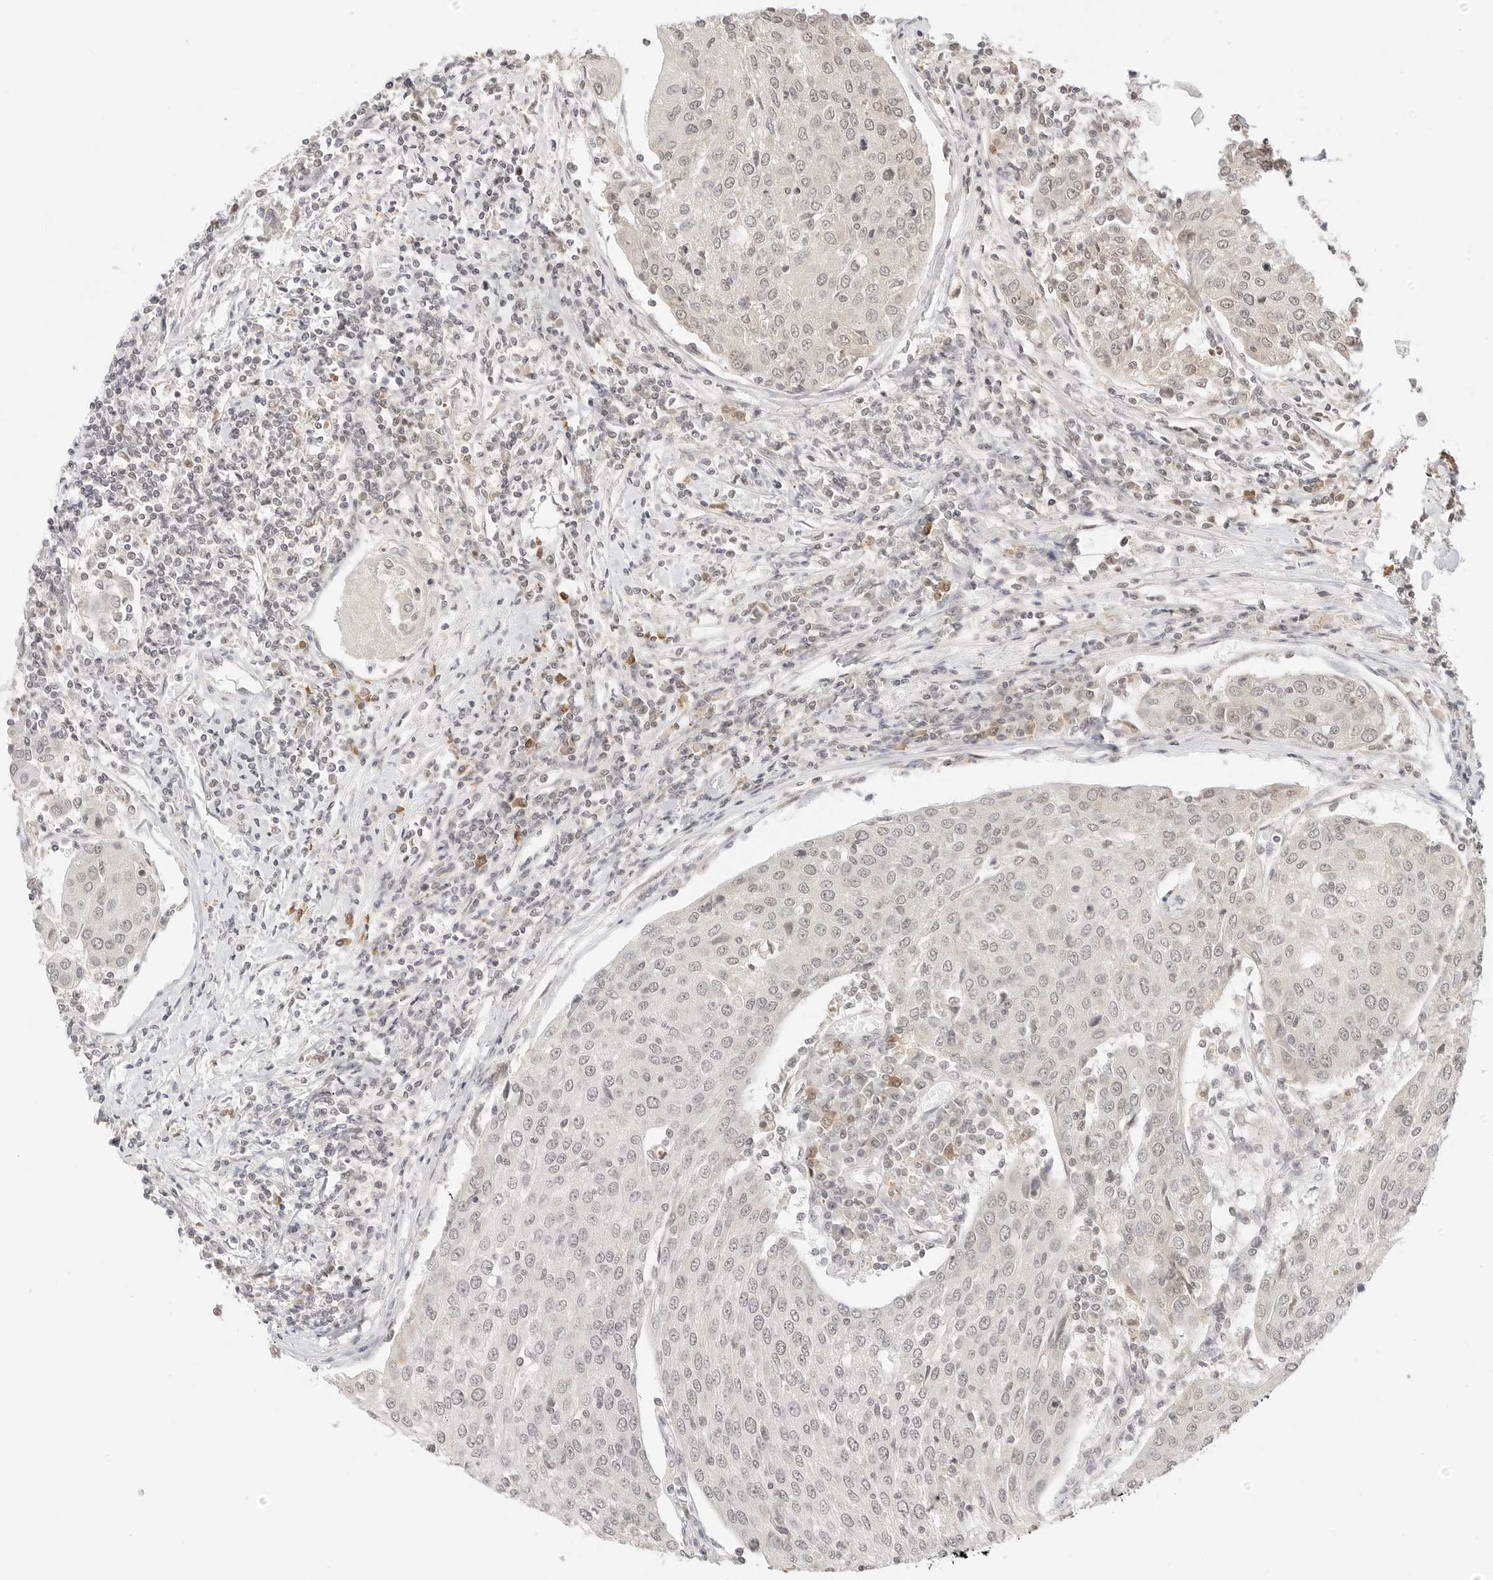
{"staining": {"intensity": "weak", "quantity": "25%-75%", "location": "nuclear"}, "tissue": "urothelial cancer", "cell_type": "Tumor cells", "image_type": "cancer", "snomed": [{"axis": "morphology", "description": "Urothelial carcinoma, High grade"}, {"axis": "topography", "description": "Urinary bladder"}], "caption": "Immunohistochemistry (IHC) (DAB (3,3'-diaminobenzidine)) staining of high-grade urothelial carcinoma exhibits weak nuclear protein expression in approximately 25%-75% of tumor cells.", "gene": "SEPTIN4", "patient": {"sex": "female", "age": 85}}